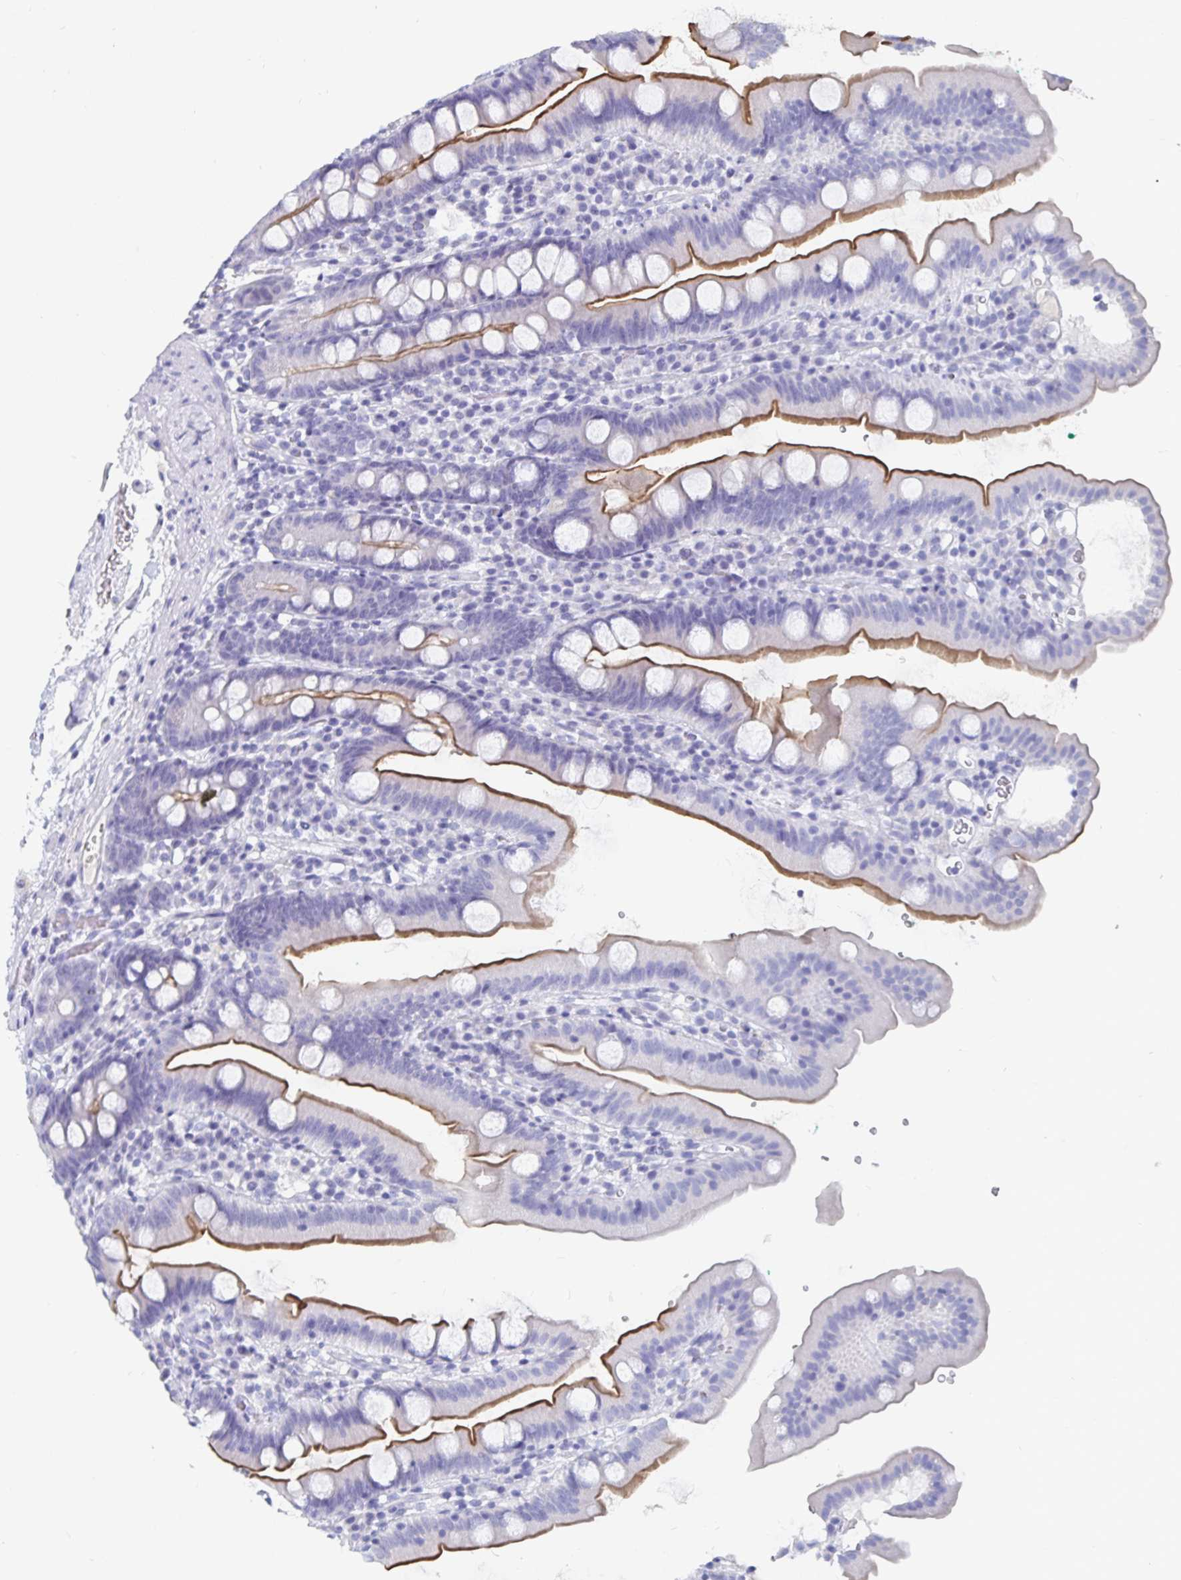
{"staining": {"intensity": "moderate", "quantity": ">75%", "location": "cytoplasmic/membranous"}, "tissue": "duodenum", "cell_type": "Glandular cells", "image_type": "normal", "snomed": [{"axis": "morphology", "description": "Normal tissue, NOS"}, {"axis": "topography", "description": "Duodenum"}], "caption": "Unremarkable duodenum displays moderate cytoplasmic/membranous positivity in approximately >75% of glandular cells, visualized by immunohistochemistry.", "gene": "CFAP69", "patient": {"sex": "female", "age": 67}}